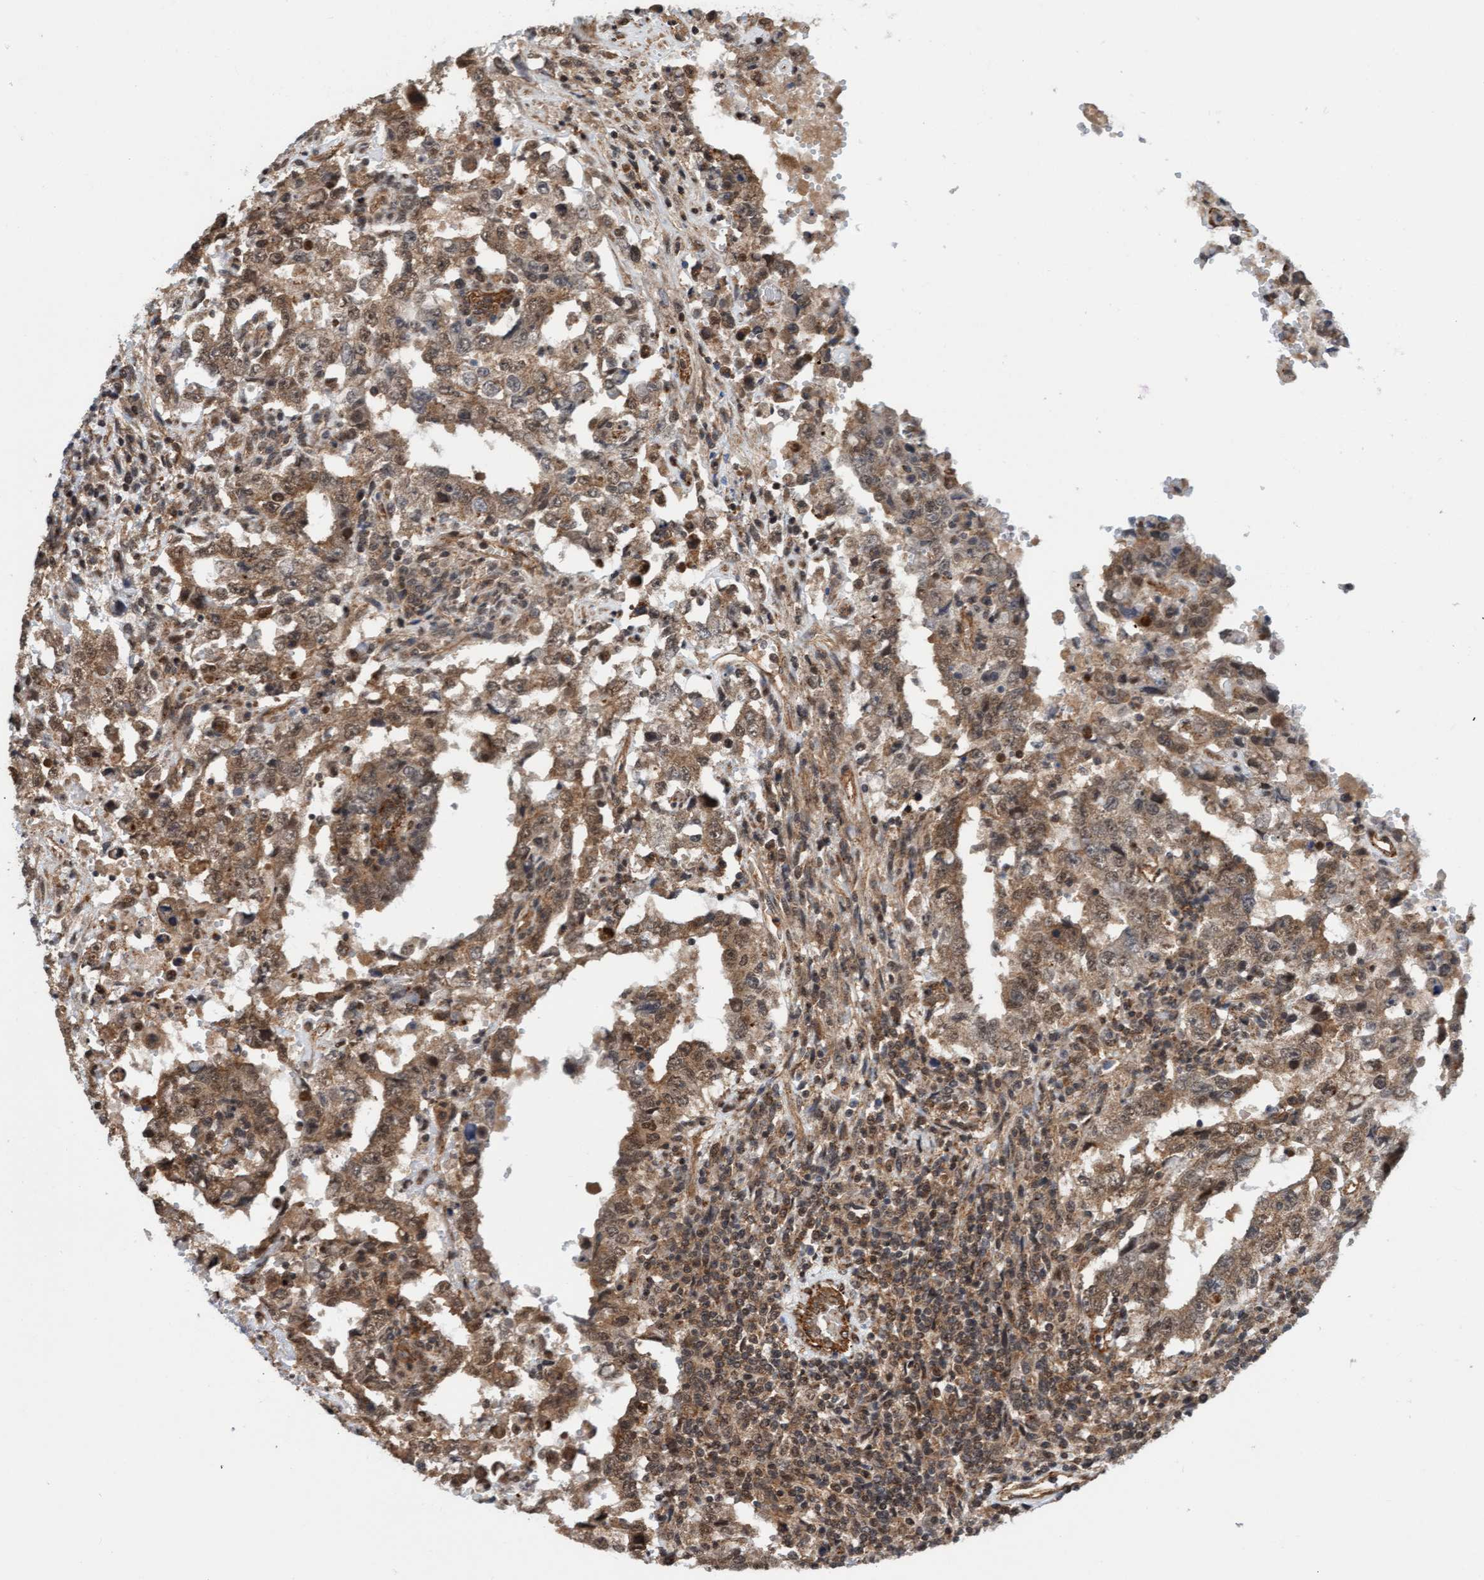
{"staining": {"intensity": "moderate", "quantity": ">75%", "location": "cytoplasmic/membranous"}, "tissue": "testis cancer", "cell_type": "Tumor cells", "image_type": "cancer", "snomed": [{"axis": "morphology", "description": "Carcinoma, Embryonal, NOS"}, {"axis": "topography", "description": "Testis"}], "caption": "The histopathology image shows staining of testis embryonal carcinoma, revealing moderate cytoplasmic/membranous protein expression (brown color) within tumor cells.", "gene": "STXBP4", "patient": {"sex": "male", "age": 26}}